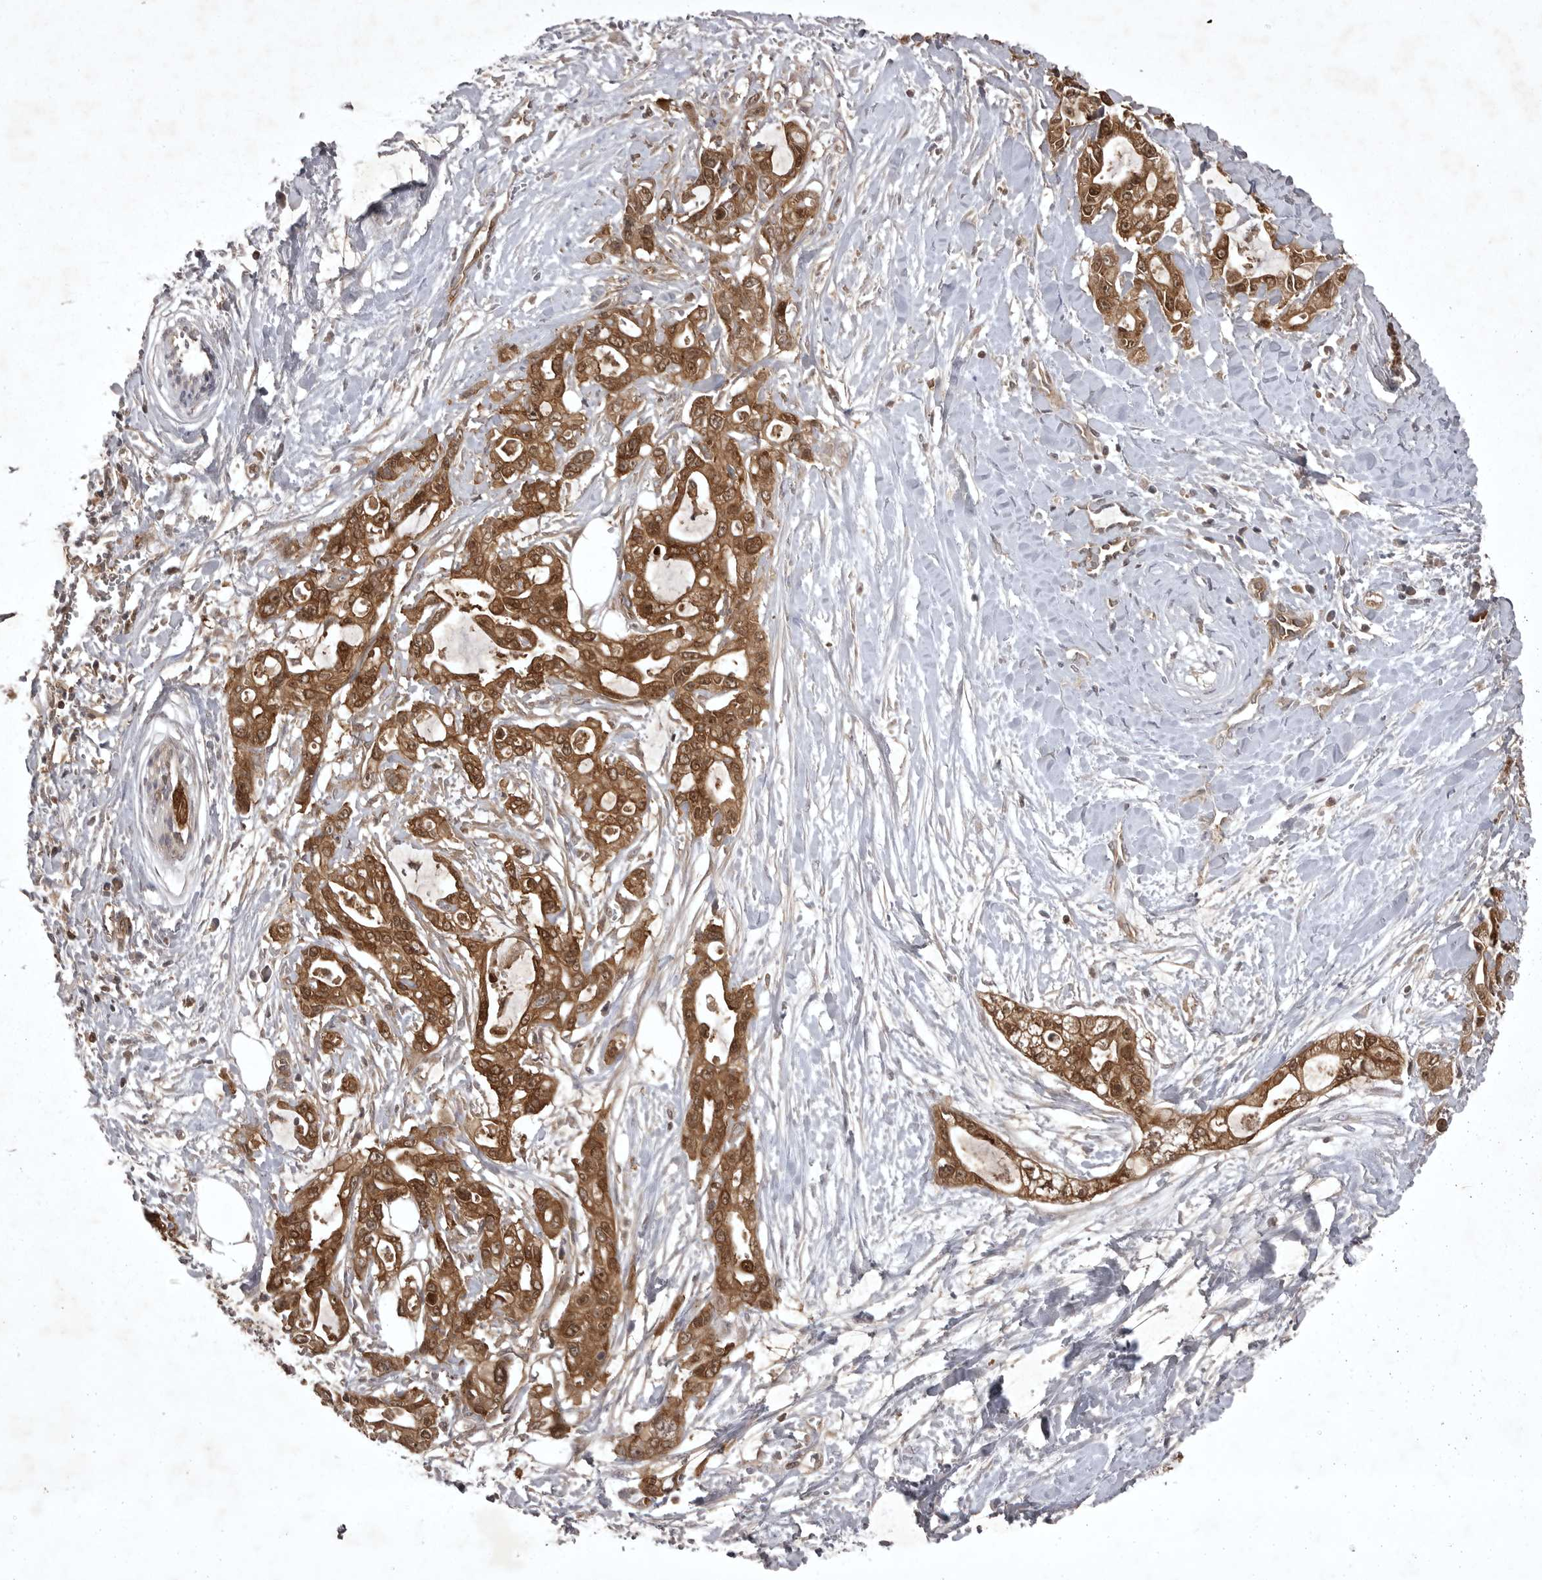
{"staining": {"intensity": "strong", "quantity": ">75%", "location": "cytoplasmic/membranous,nuclear"}, "tissue": "pancreatic cancer", "cell_type": "Tumor cells", "image_type": "cancer", "snomed": [{"axis": "morphology", "description": "Adenocarcinoma, NOS"}, {"axis": "topography", "description": "Pancreas"}], "caption": "Pancreatic cancer stained with a brown dye reveals strong cytoplasmic/membranous and nuclear positive staining in about >75% of tumor cells.", "gene": "STK24", "patient": {"sex": "male", "age": 68}}